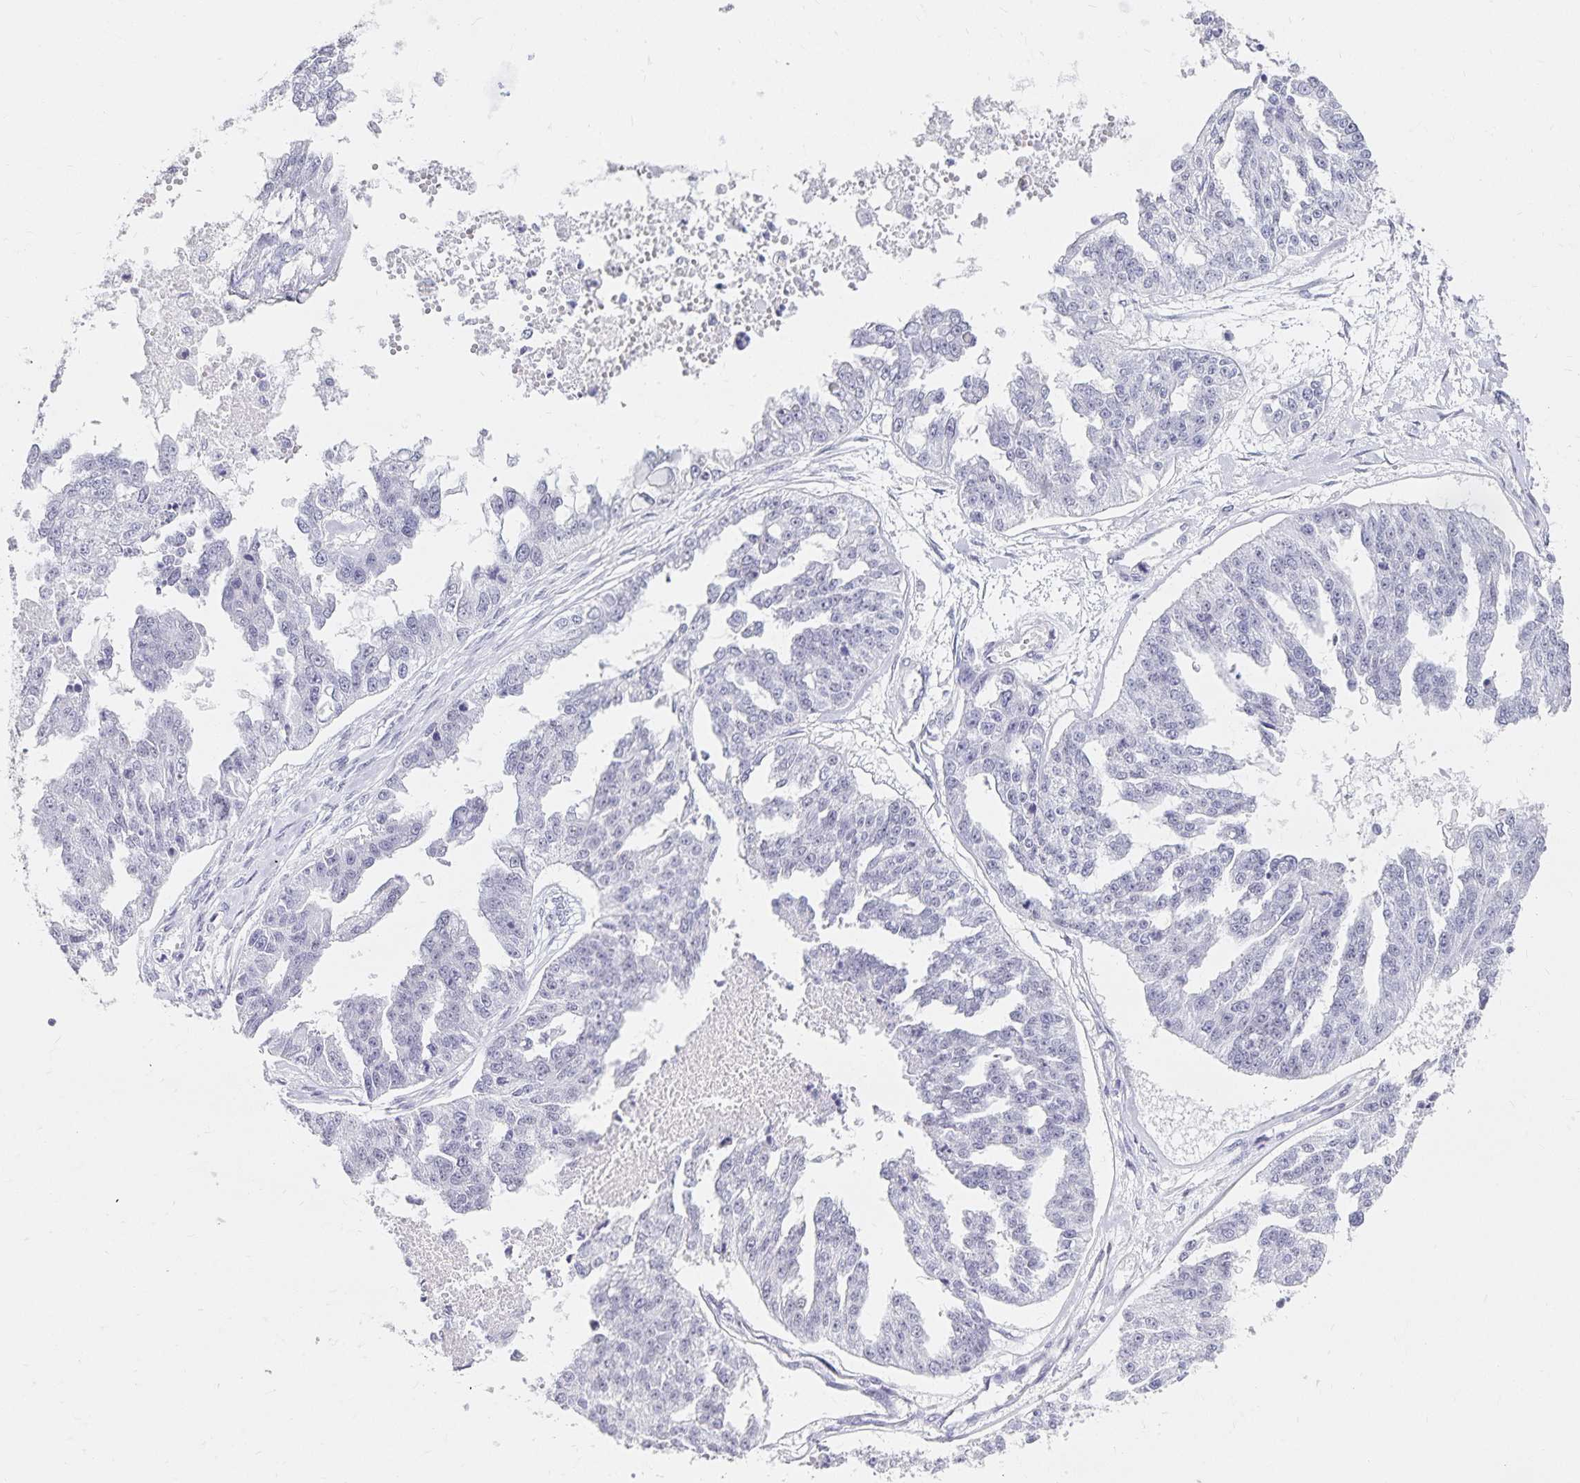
{"staining": {"intensity": "negative", "quantity": "none", "location": "none"}, "tissue": "ovarian cancer", "cell_type": "Tumor cells", "image_type": "cancer", "snomed": [{"axis": "morphology", "description": "Cystadenocarcinoma, serous, NOS"}, {"axis": "topography", "description": "Ovary"}], "caption": "High power microscopy histopathology image of an immunohistochemistry (IHC) photomicrograph of ovarian cancer, revealing no significant expression in tumor cells.", "gene": "C20orf85", "patient": {"sex": "female", "age": 58}}